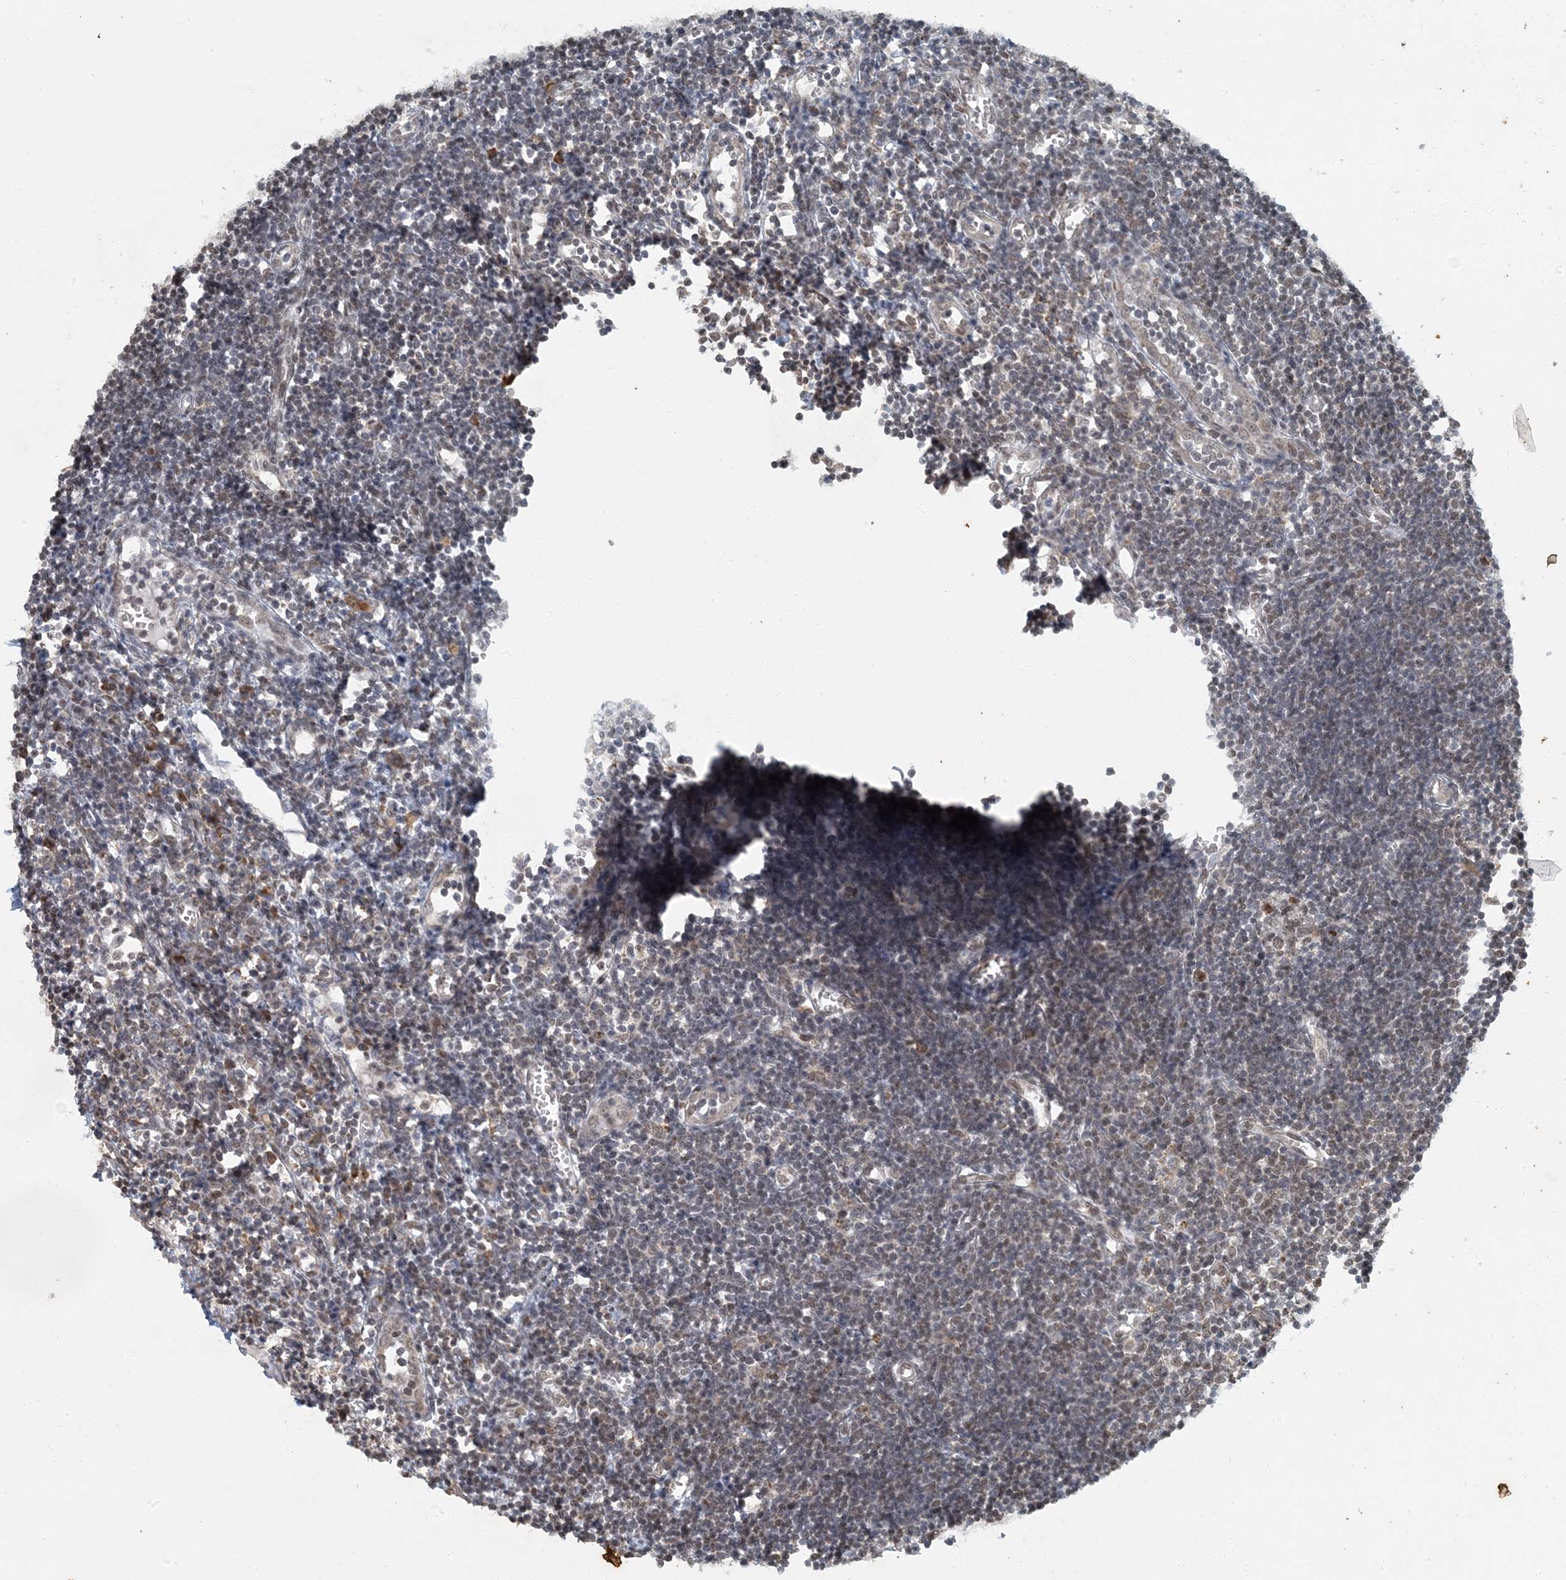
{"staining": {"intensity": "moderate", "quantity": "<25%", "location": "cytoplasmic/membranous"}, "tissue": "lymph node", "cell_type": "Non-germinal center cells", "image_type": "normal", "snomed": [{"axis": "morphology", "description": "Normal tissue, NOS"}, {"axis": "morphology", "description": "Malignant melanoma, Metastatic site"}, {"axis": "topography", "description": "Lymph node"}], "caption": "An immunohistochemistry image of unremarkable tissue is shown. Protein staining in brown highlights moderate cytoplasmic/membranous positivity in lymph node within non-germinal center cells.", "gene": "AK9", "patient": {"sex": "male", "age": 41}}